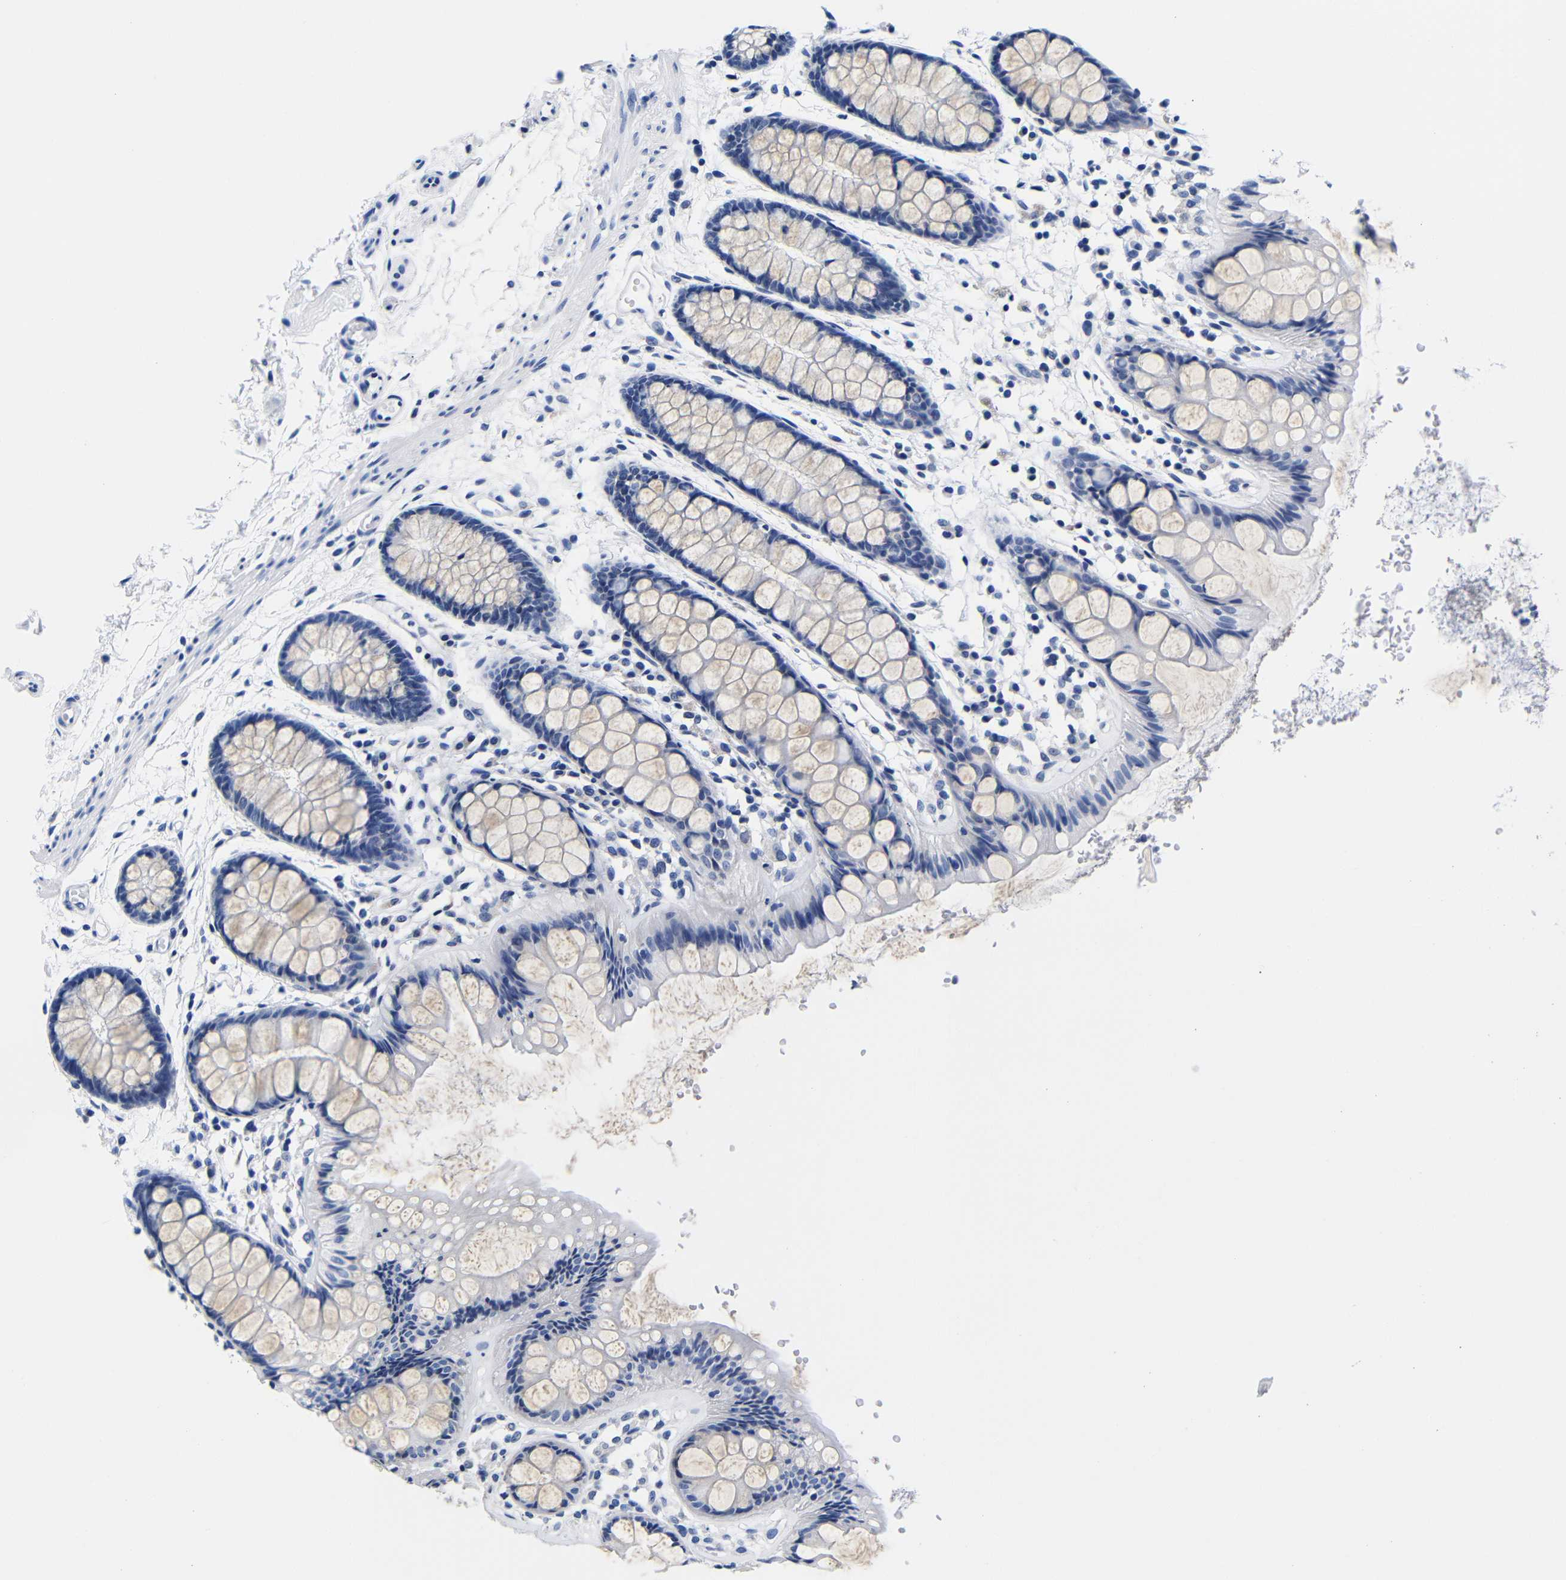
{"staining": {"intensity": "weak", "quantity": "<25%", "location": "cytoplasmic/membranous"}, "tissue": "rectum", "cell_type": "Glandular cells", "image_type": "normal", "snomed": [{"axis": "morphology", "description": "Normal tissue, NOS"}, {"axis": "topography", "description": "Rectum"}], "caption": "Protein analysis of benign rectum reveals no significant positivity in glandular cells.", "gene": "CLEC4G", "patient": {"sex": "female", "age": 66}}